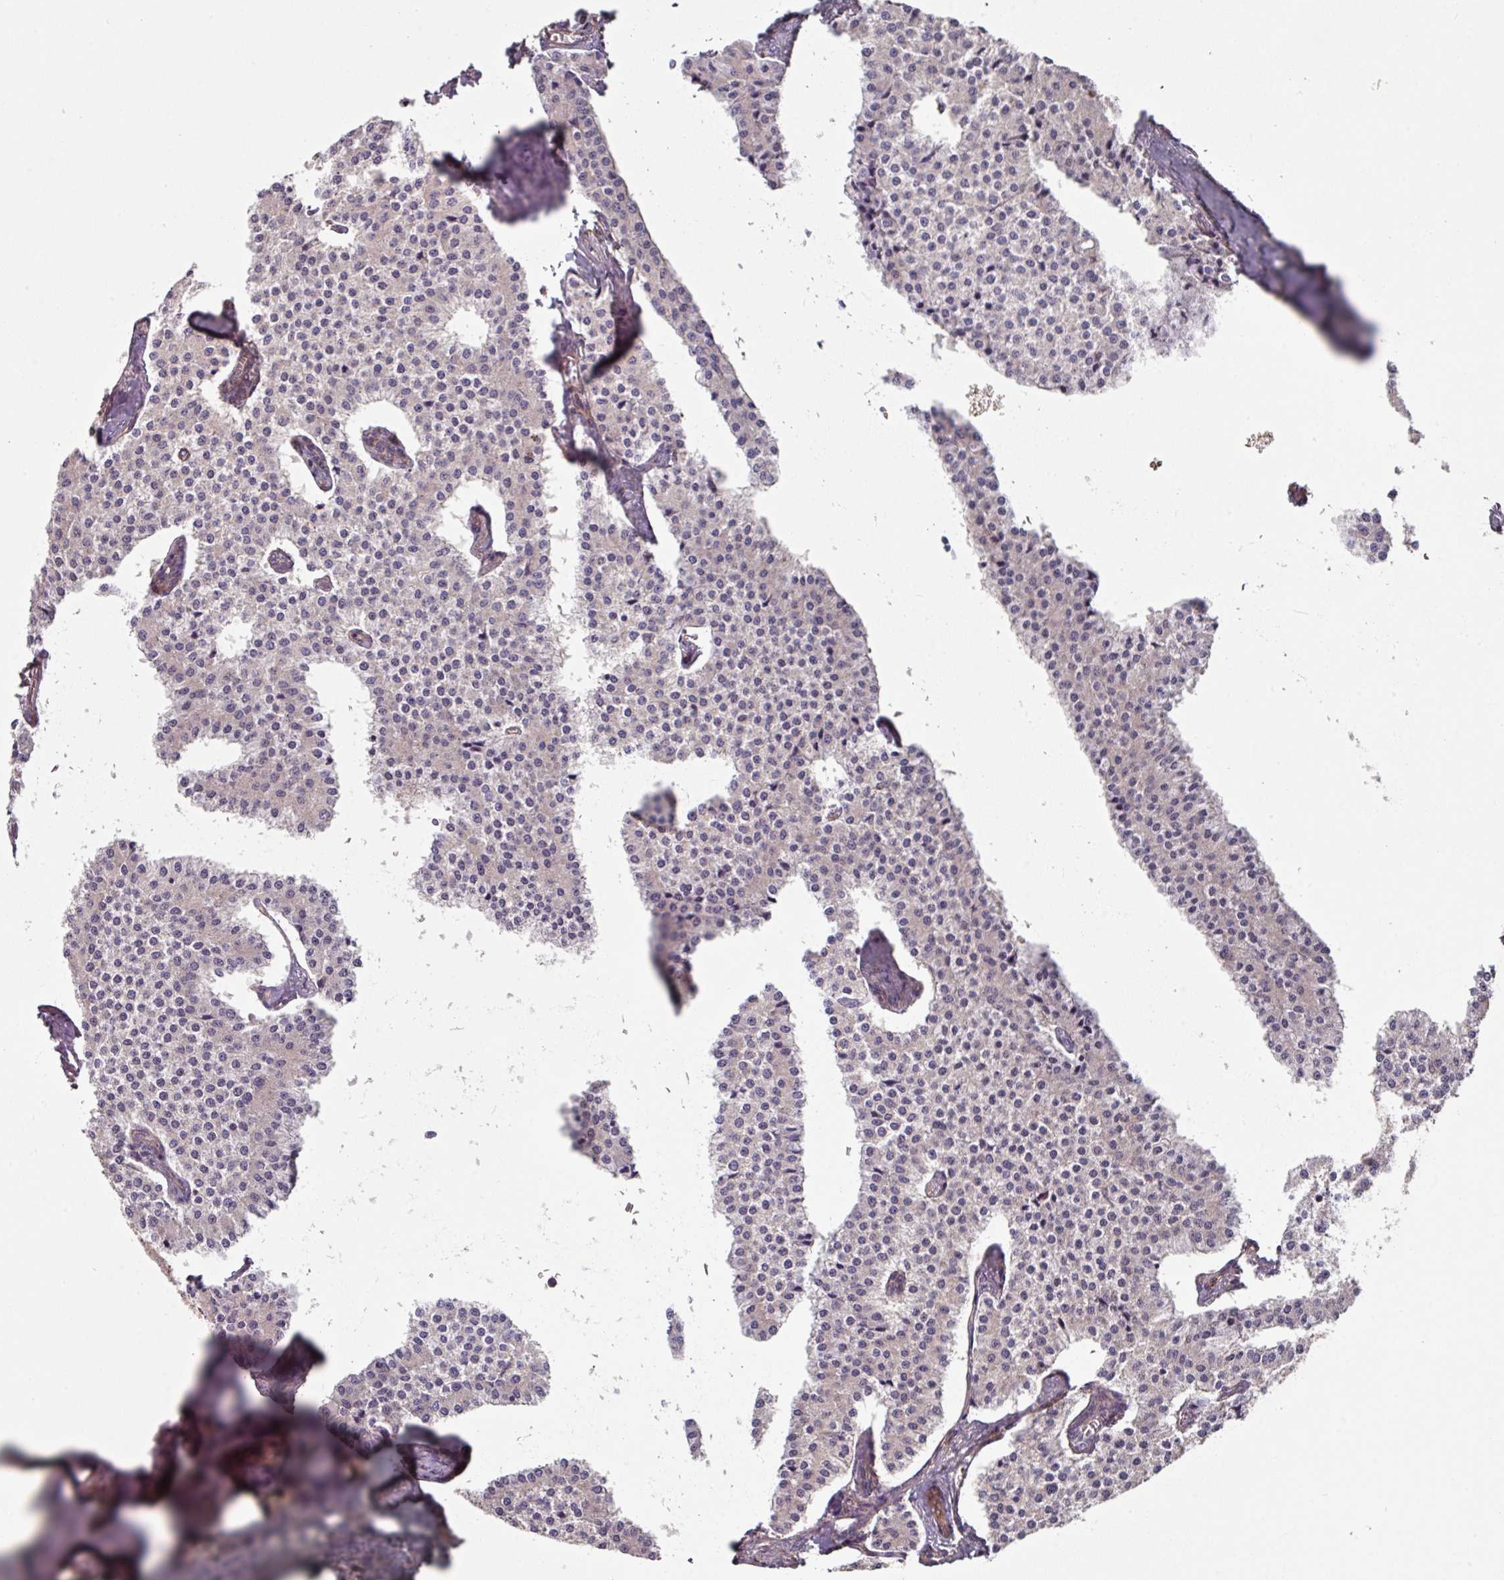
{"staining": {"intensity": "negative", "quantity": "none", "location": "none"}, "tissue": "carcinoid", "cell_type": "Tumor cells", "image_type": "cancer", "snomed": [{"axis": "morphology", "description": "Carcinoid, malignant, NOS"}, {"axis": "topography", "description": "Colon"}], "caption": "The image demonstrates no significant staining in tumor cells of malignant carcinoid.", "gene": "C4orf48", "patient": {"sex": "female", "age": 52}}